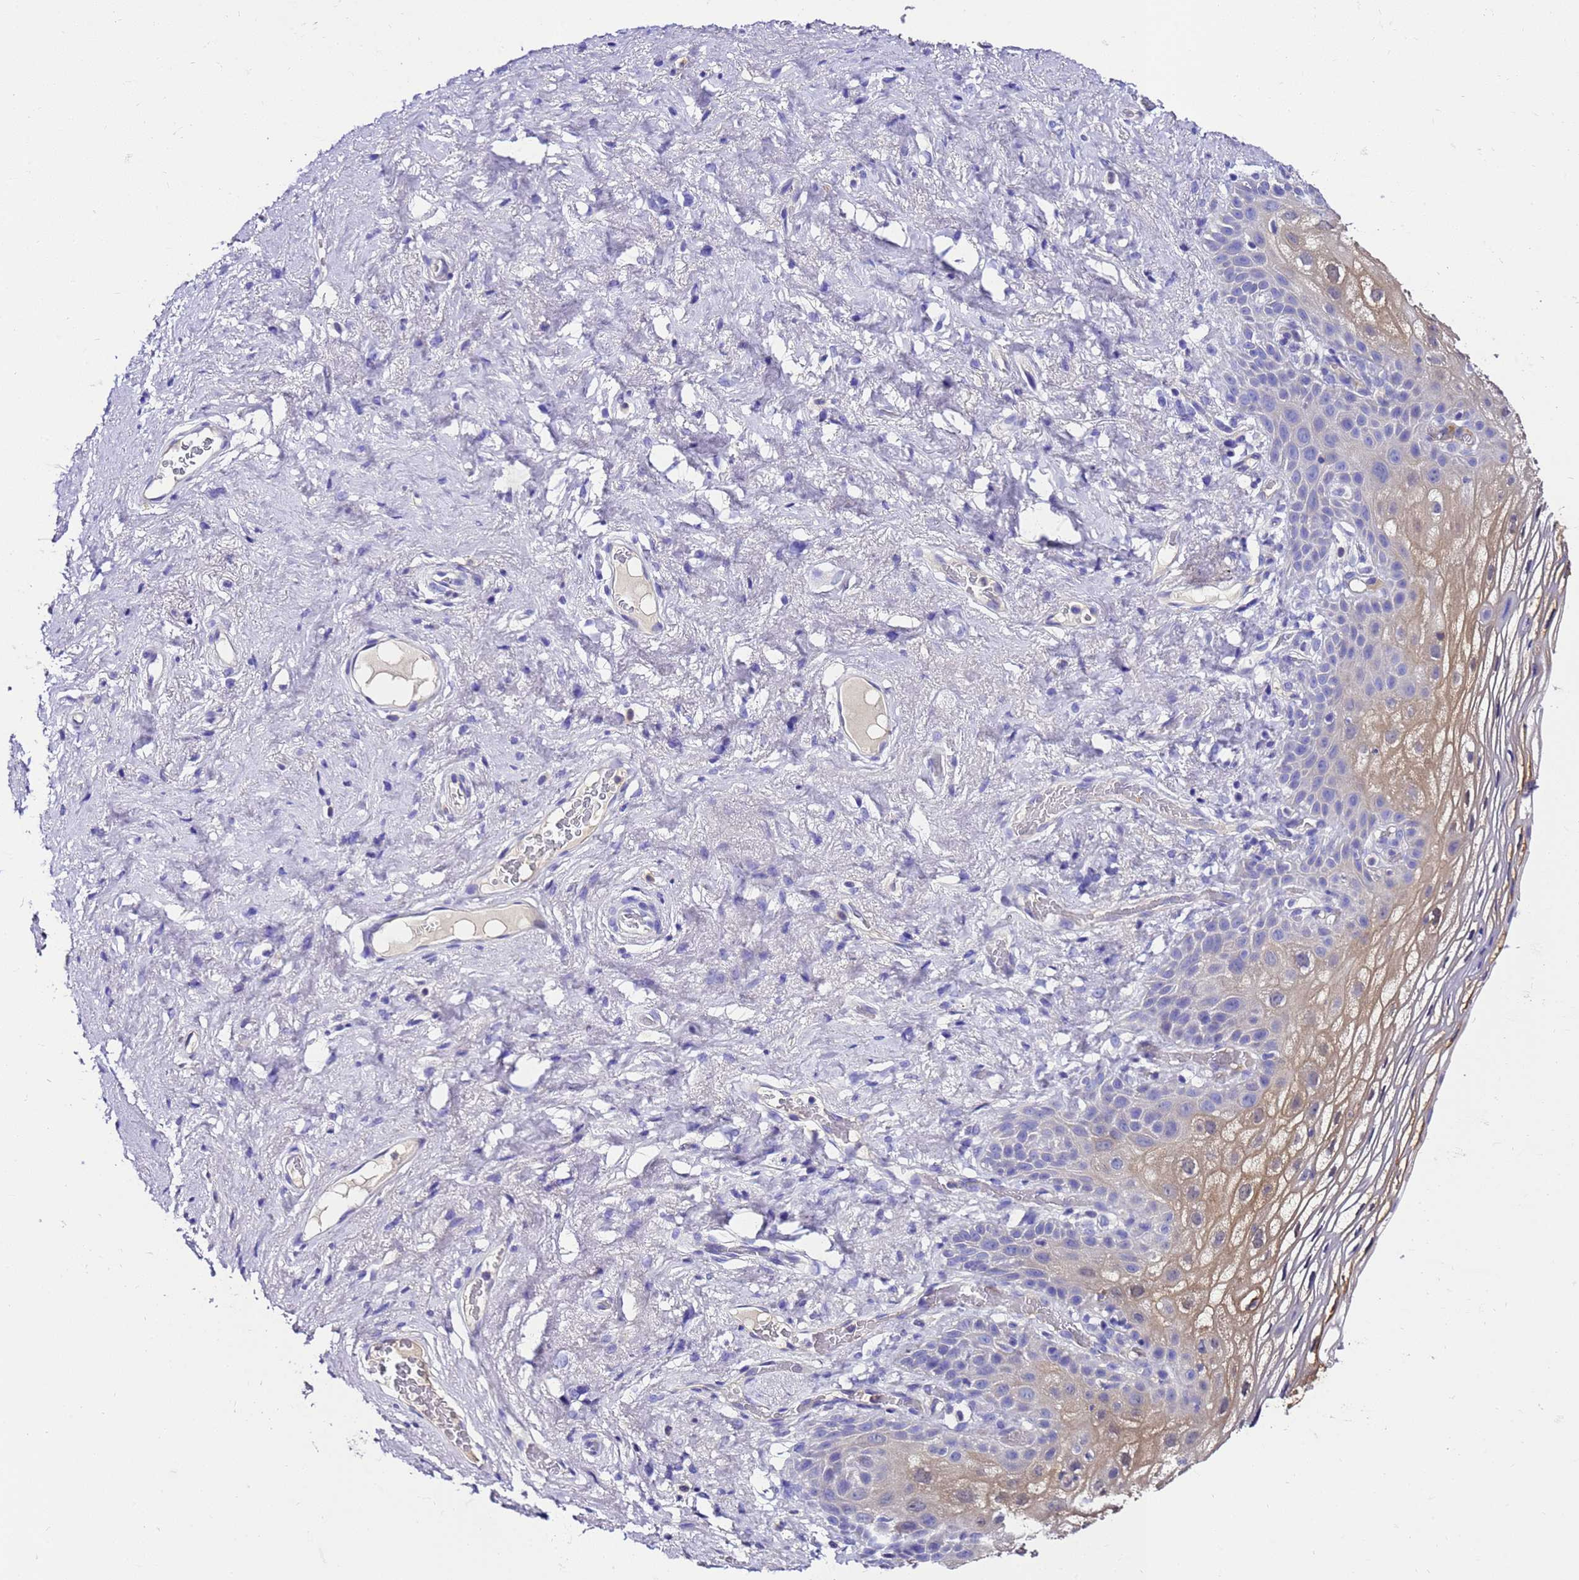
{"staining": {"intensity": "moderate", "quantity": "<25%", "location": "cytoplasmic/membranous"}, "tissue": "vagina", "cell_type": "Squamous epithelial cells", "image_type": "normal", "snomed": [{"axis": "morphology", "description": "Normal tissue, NOS"}, {"axis": "topography", "description": "Vagina"}], "caption": "DAB (3,3'-diaminobenzidine) immunohistochemical staining of unremarkable human vagina exhibits moderate cytoplasmic/membranous protein positivity in about <25% of squamous epithelial cells. Using DAB (3,3'-diaminobenzidine) (brown) and hematoxylin (blue) stains, captured at high magnification using brightfield microscopy.", "gene": "UGT2A1", "patient": {"sex": "female", "age": 68}}